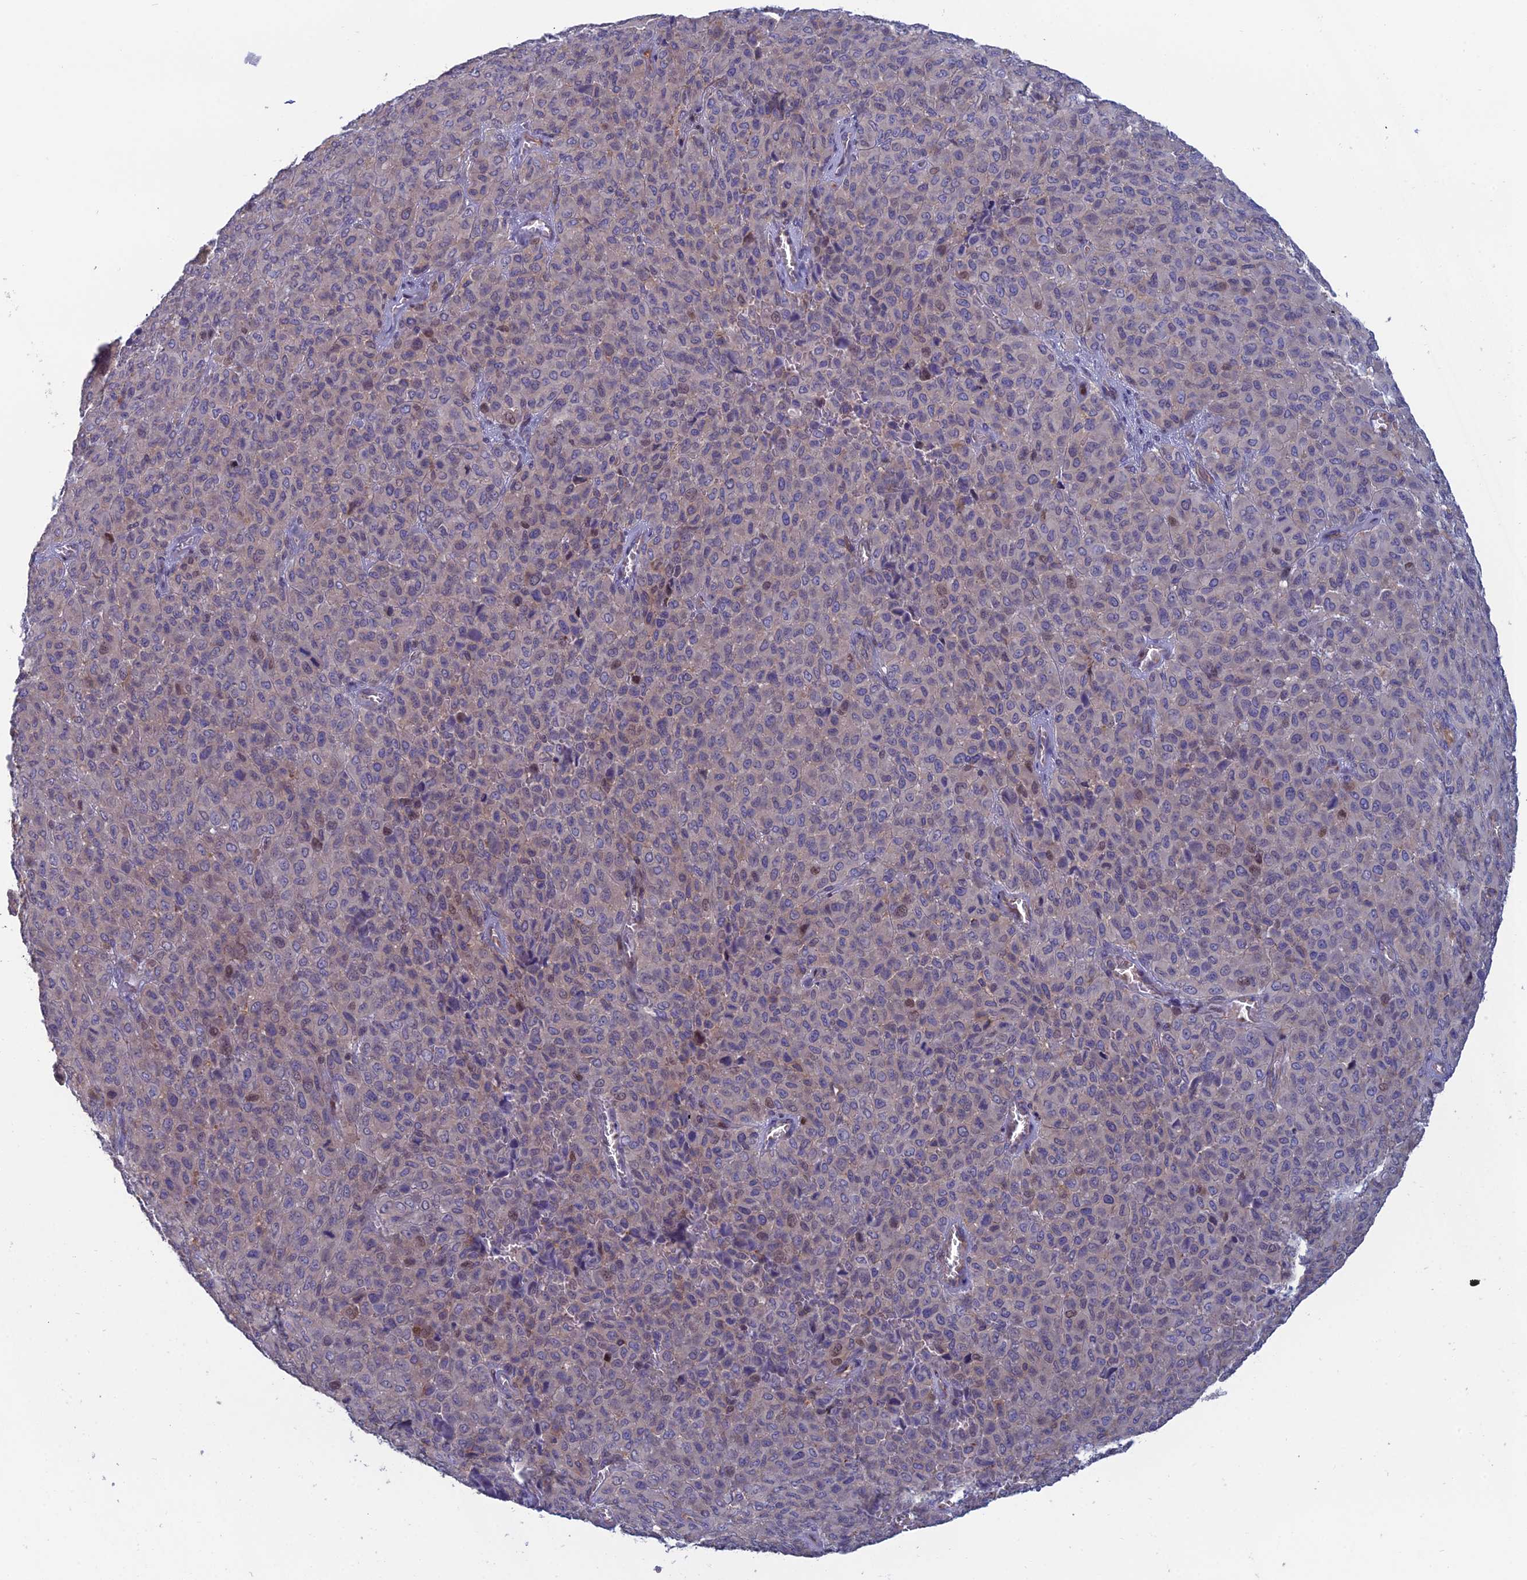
{"staining": {"intensity": "negative", "quantity": "none", "location": "none"}, "tissue": "melanoma", "cell_type": "Tumor cells", "image_type": "cancer", "snomed": [{"axis": "morphology", "description": "Malignant melanoma, Metastatic site"}, {"axis": "topography", "description": "Skin"}], "caption": "Human melanoma stained for a protein using immunohistochemistry displays no expression in tumor cells.", "gene": "C15orf62", "patient": {"sex": "female", "age": 81}}